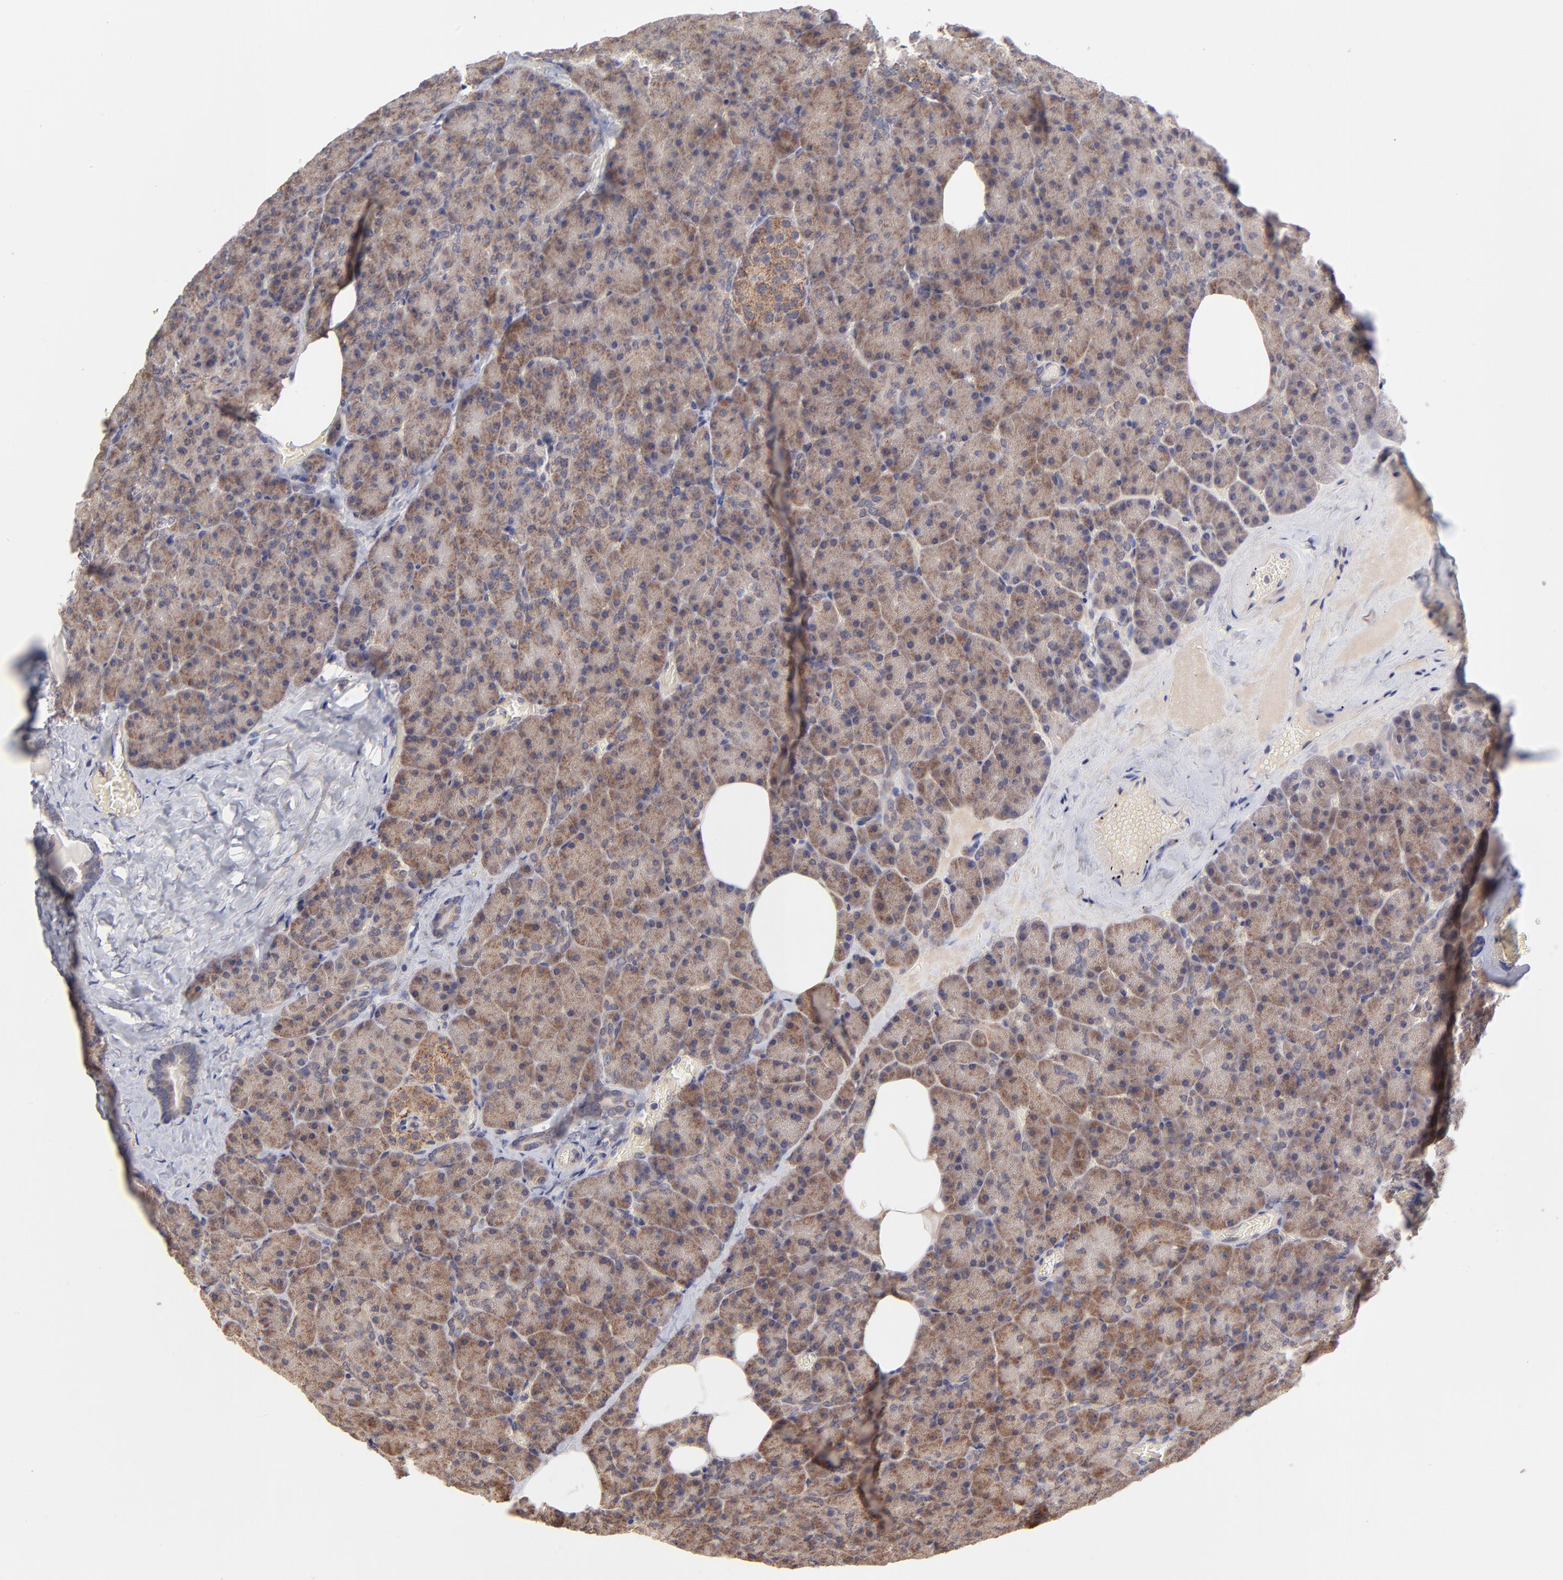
{"staining": {"intensity": "moderate", "quantity": ">75%", "location": "cytoplasmic/membranous"}, "tissue": "carcinoid", "cell_type": "Tumor cells", "image_type": "cancer", "snomed": [{"axis": "morphology", "description": "Normal tissue, NOS"}, {"axis": "morphology", "description": "Carcinoid, malignant, NOS"}, {"axis": "topography", "description": "Pancreas"}], "caption": "IHC of carcinoid demonstrates medium levels of moderate cytoplasmic/membranous expression in approximately >75% of tumor cells. (Stains: DAB (3,3'-diaminobenzidine) in brown, nuclei in blue, Microscopy: brightfield microscopy at high magnification).", "gene": "UBE2H", "patient": {"sex": "female", "age": 35}}